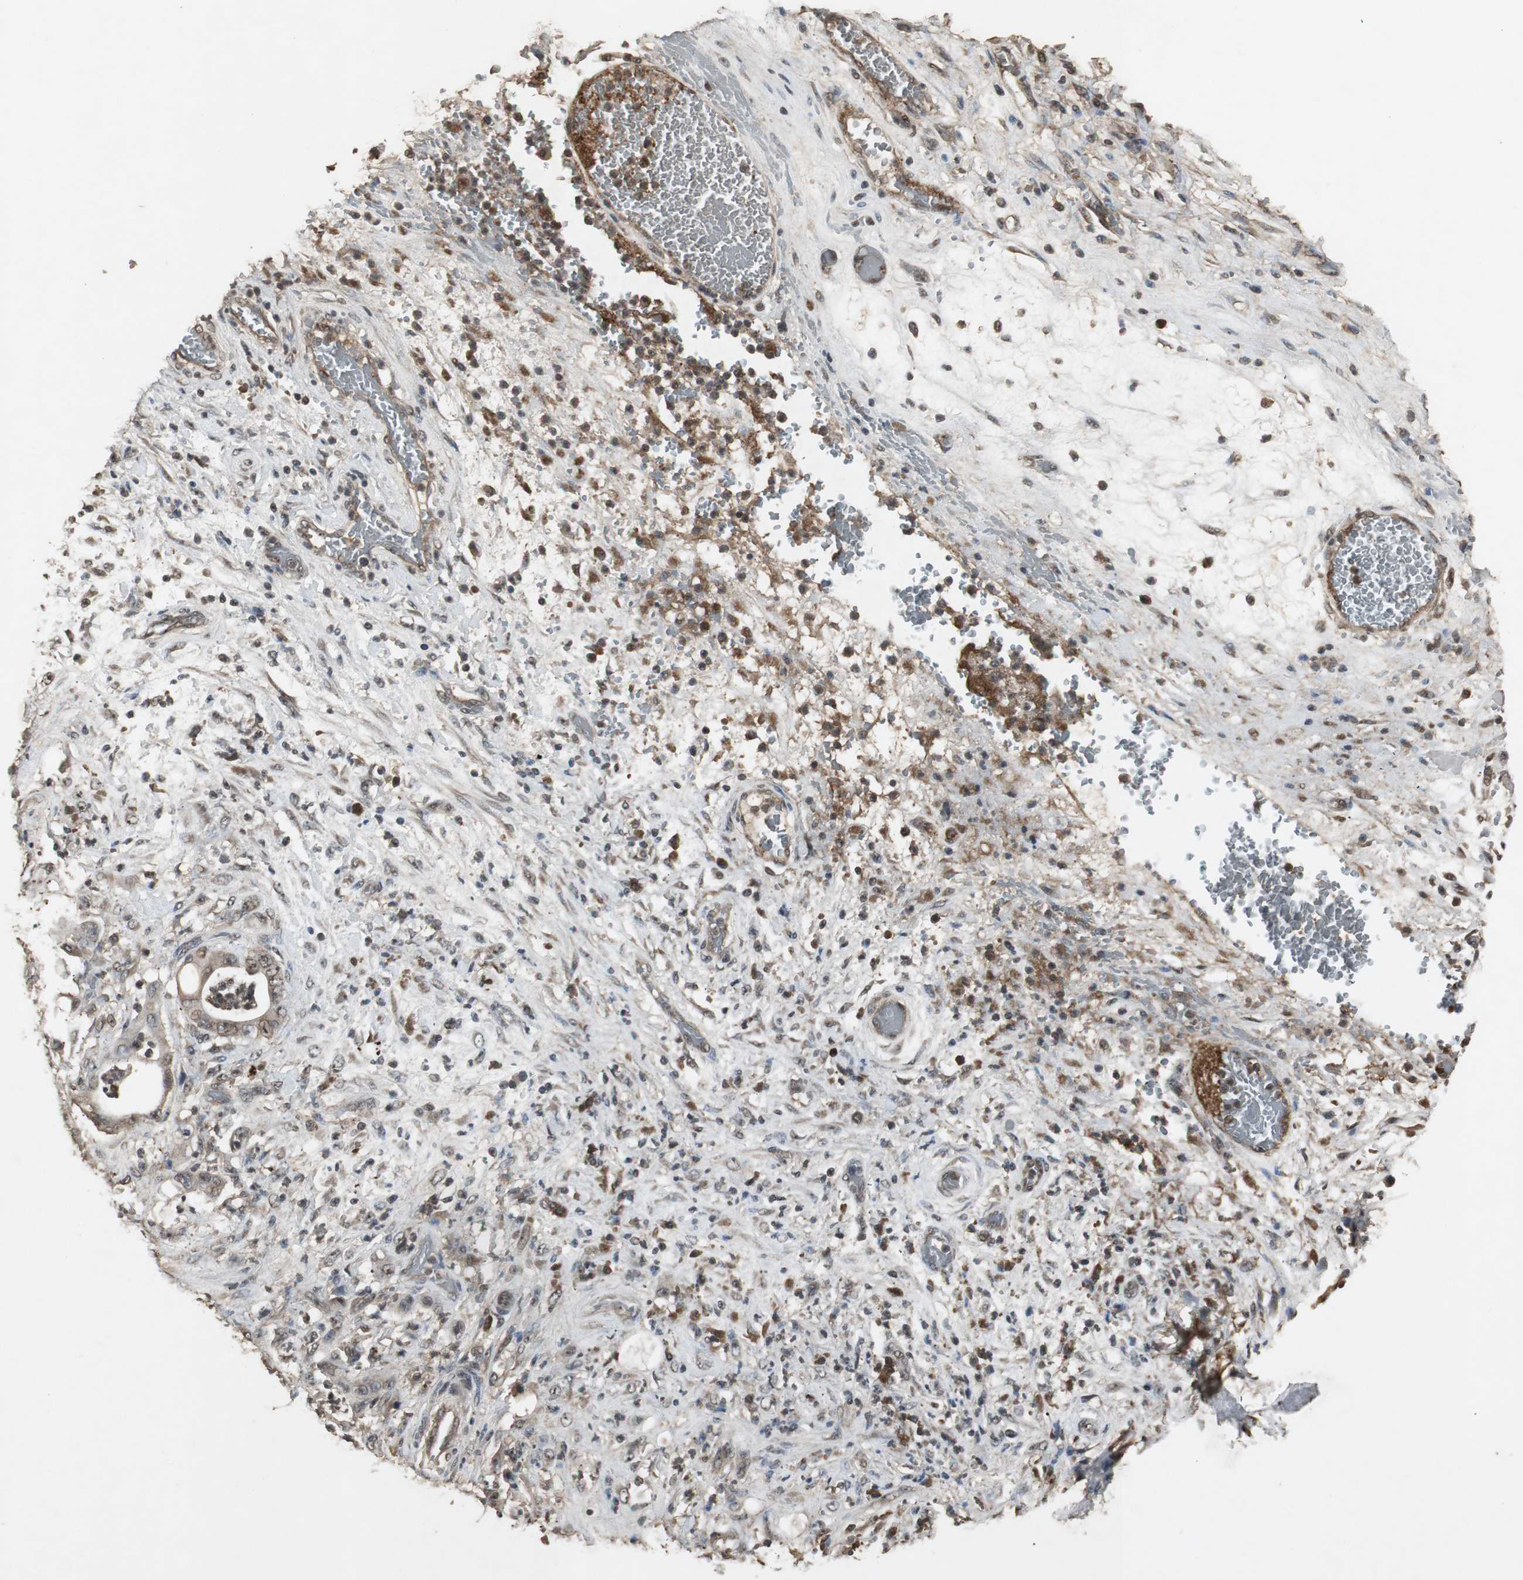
{"staining": {"intensity": "weak", "quantity": ">75%", "location": "cytoplasmic/membranous,nuclear"}, "tissue": "stomach cancer", "cell_type": "Tumor cells", "image_type": "cancer", "snomed": [{"axis": "morphology", "description": "Adenocarcinoma, NOS"}, {"axis": "topography", "description": "Stomach"}], "caption": "Stomach cancer (adenocarcinoma) stained with IHC displays weak cytoplasmic/membranous and nuclear staining in about >75% of tumor cells. (DAB = brown stain, brightfield microscopy at high magnification).", "gene": "EMX1", "patient": {"sex": "female", "age": 73}}